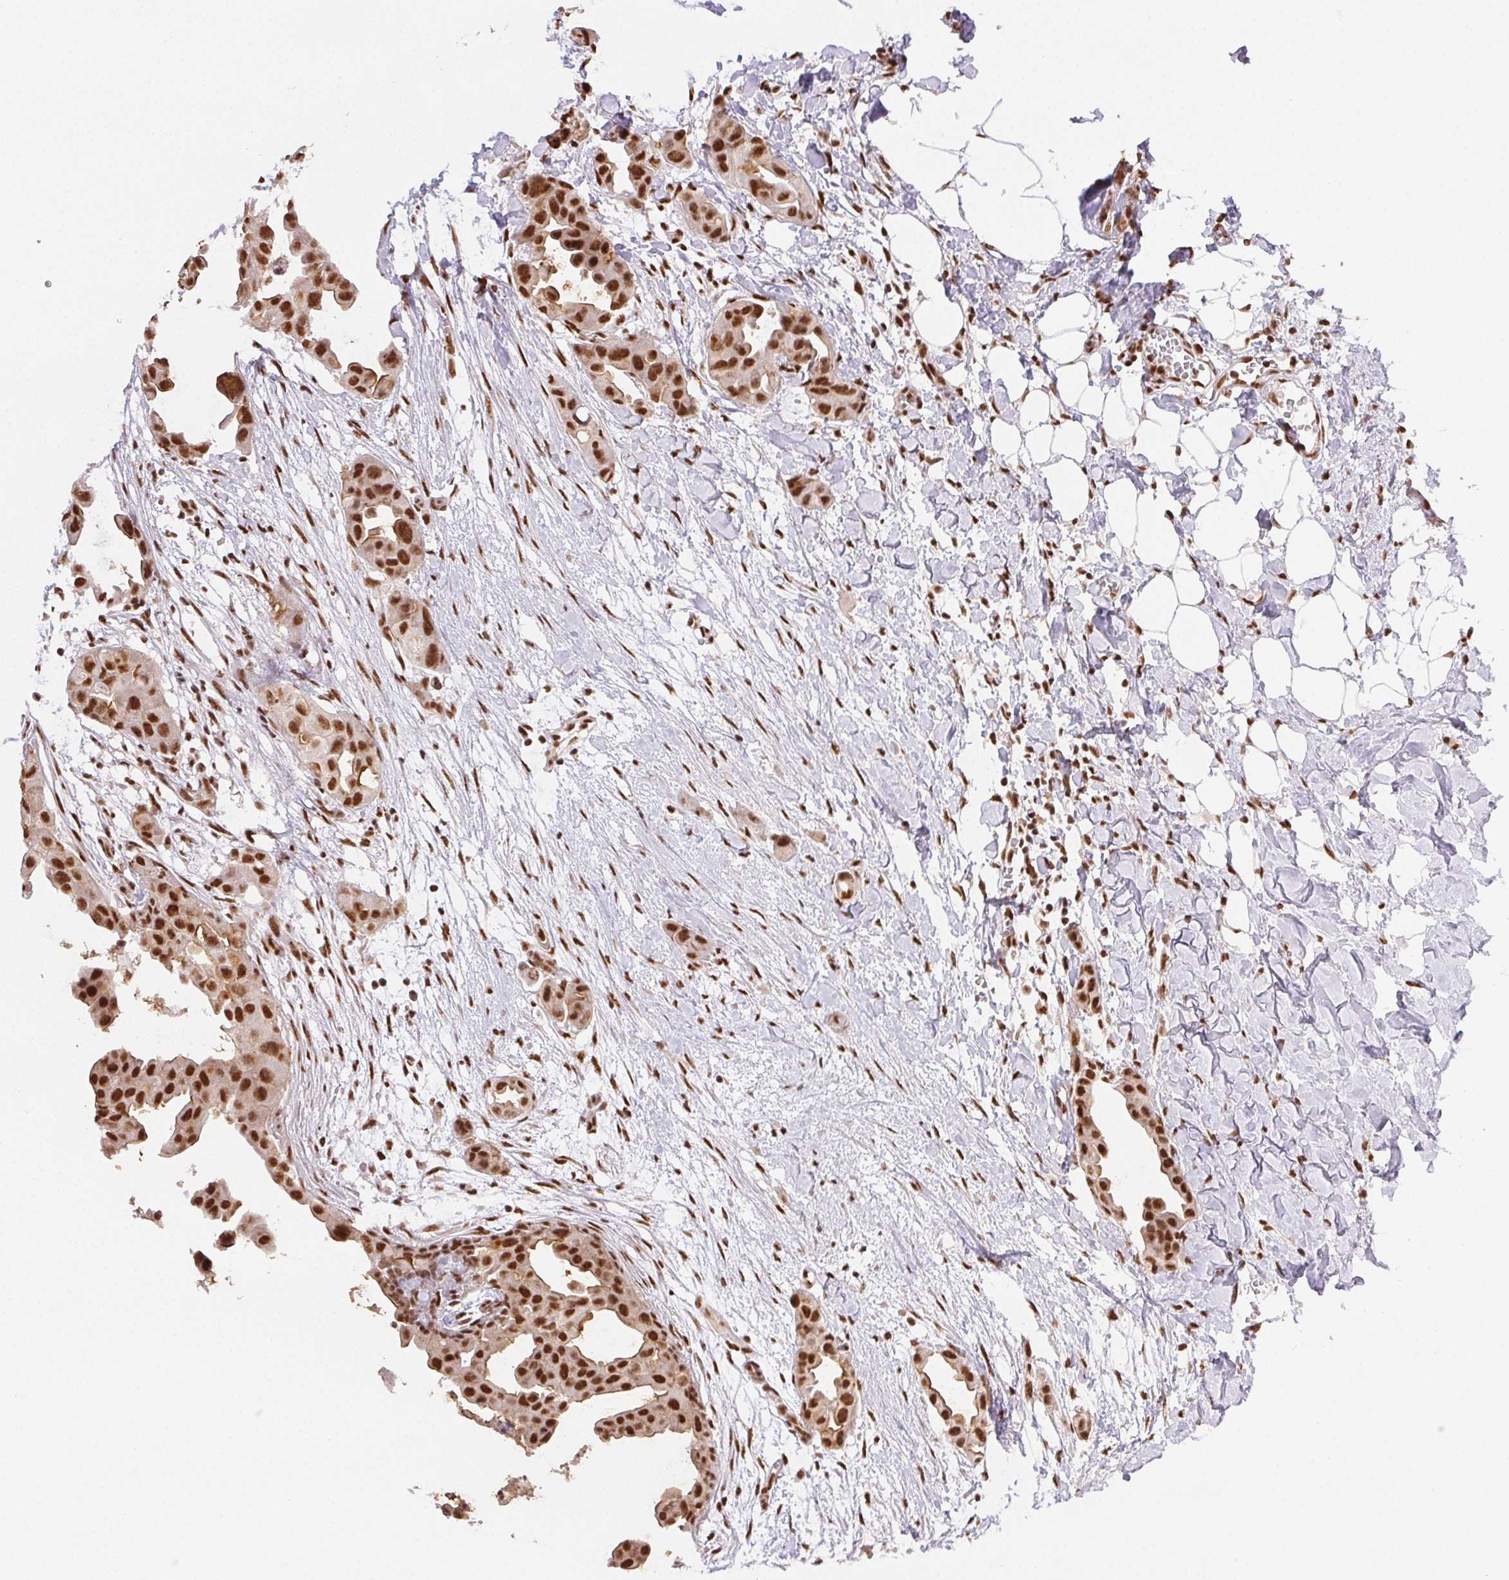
{"staining": {"intensity": "strong", "quantity": ">75%", "location": "nuclear"}, "tissue": "breast cancer", "cell_type": "Tumor cells", "image_type": "cancer", "snomed": [{"axis": "morphology", "description": "Duct carcinoma"}, {"axis": "topography", "description": "Breast"}], "caption": "Immunohistochemical staining of breast cancer (intraductal carcinoma) reveals high levels of strong nuclear staining in about >75% of tumor cells.", "gene": "IK", "patient": {"sex": "female", "age": 38}}